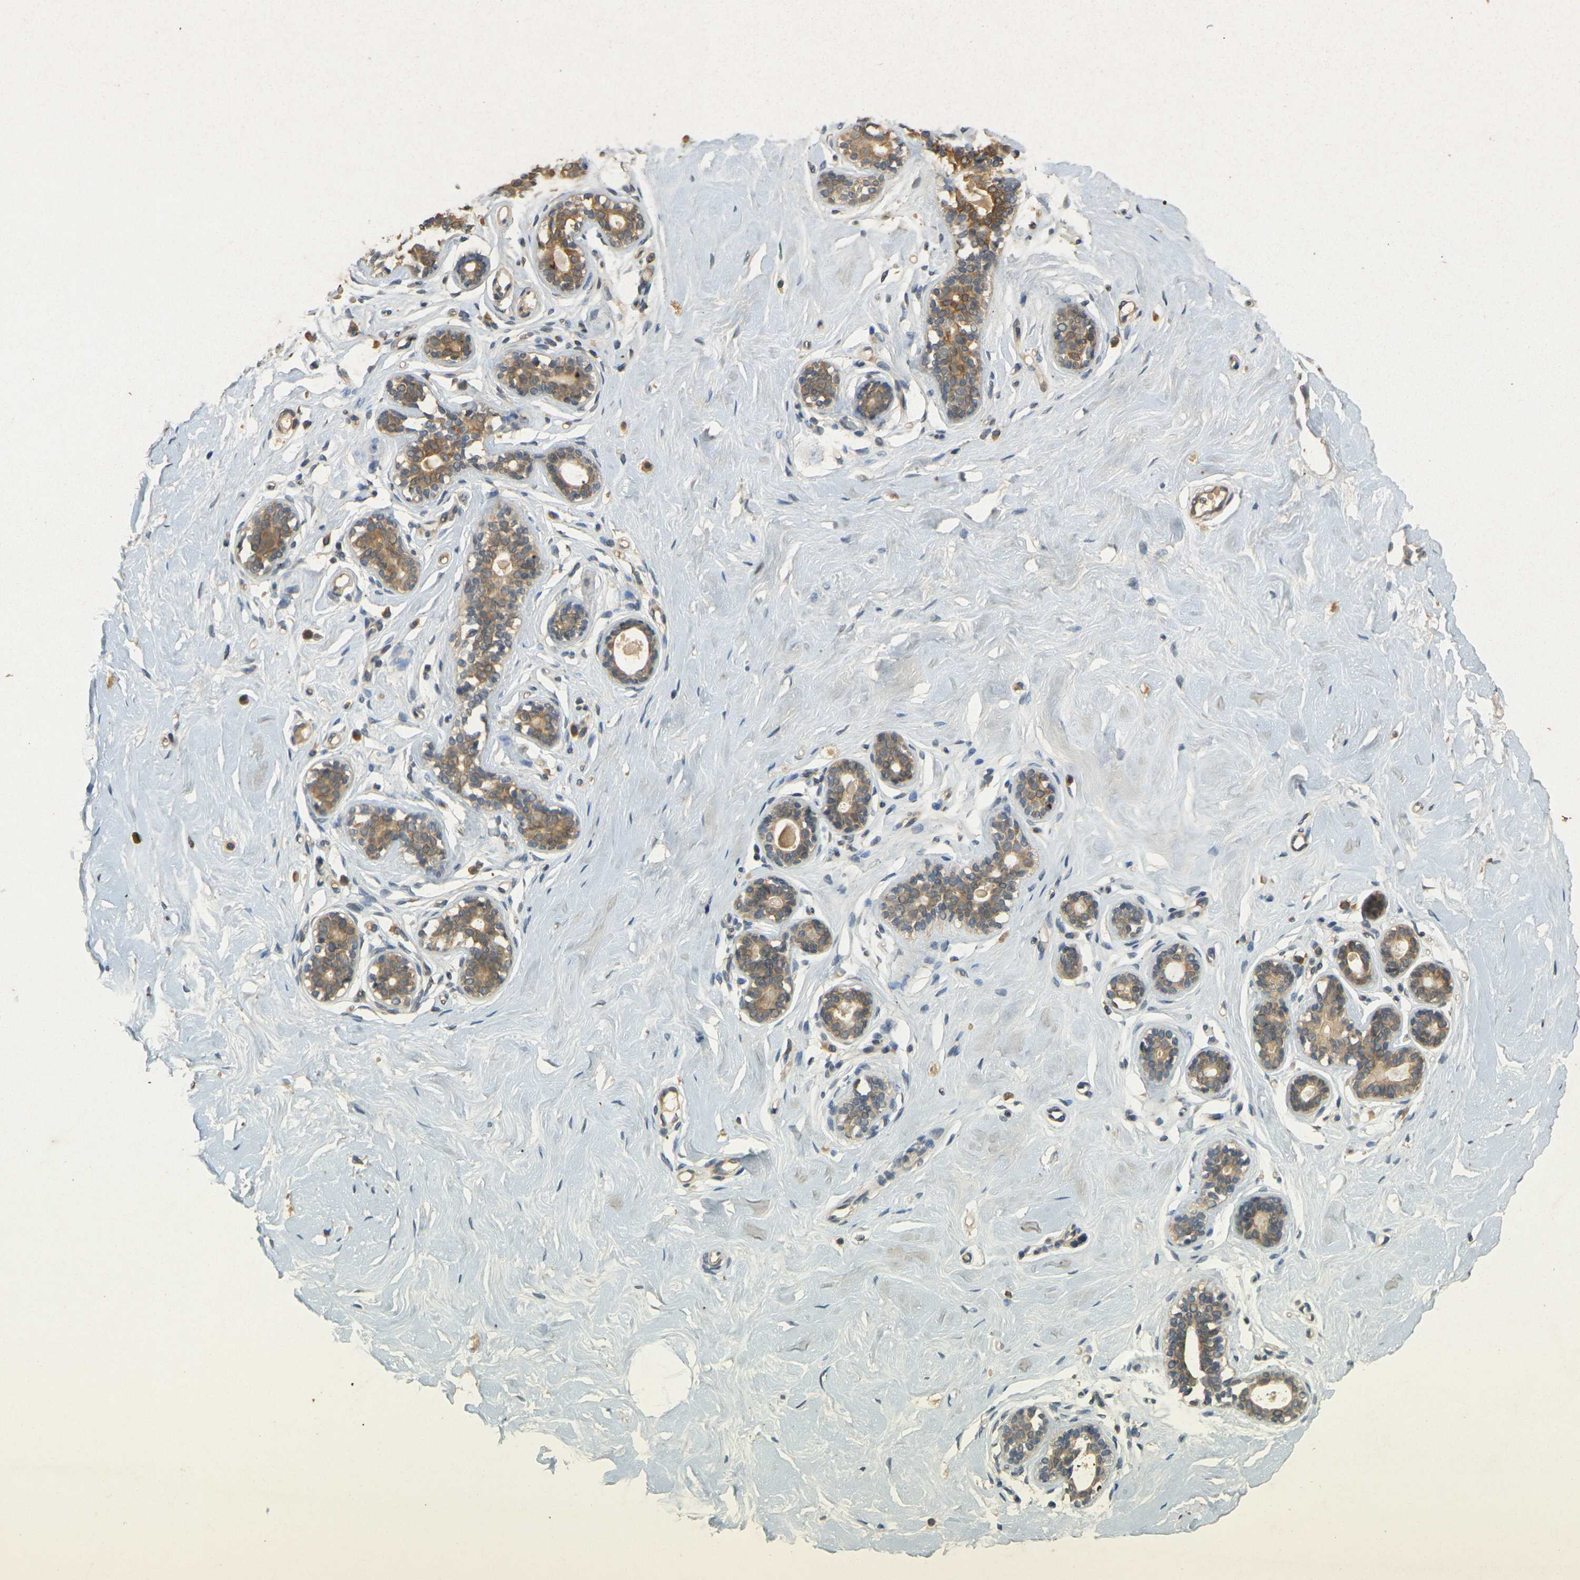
{"staining": {"intensity": "negative", "quantity": "none", "location": "none"}, "tissue": "breast", "cell_type": "Adipocytes", "image_type": "normal", "snomed": [{"axis": "morphology", "description": "Normal tissue, NOS"}, {"axis": "topography", "description": "Breast"}], "caption": "This is a micrograph of immunohistochemistry (IHC) staining of benign breast, which shows no staining in adipocytes. The staining is performed using DAB (3,3'-diaminobenzidine) brown chromogen with nuclei counter-stained in using hematoxylin.", "gene": "ERN1", "patient": {"sex": "female", "age": 23}}